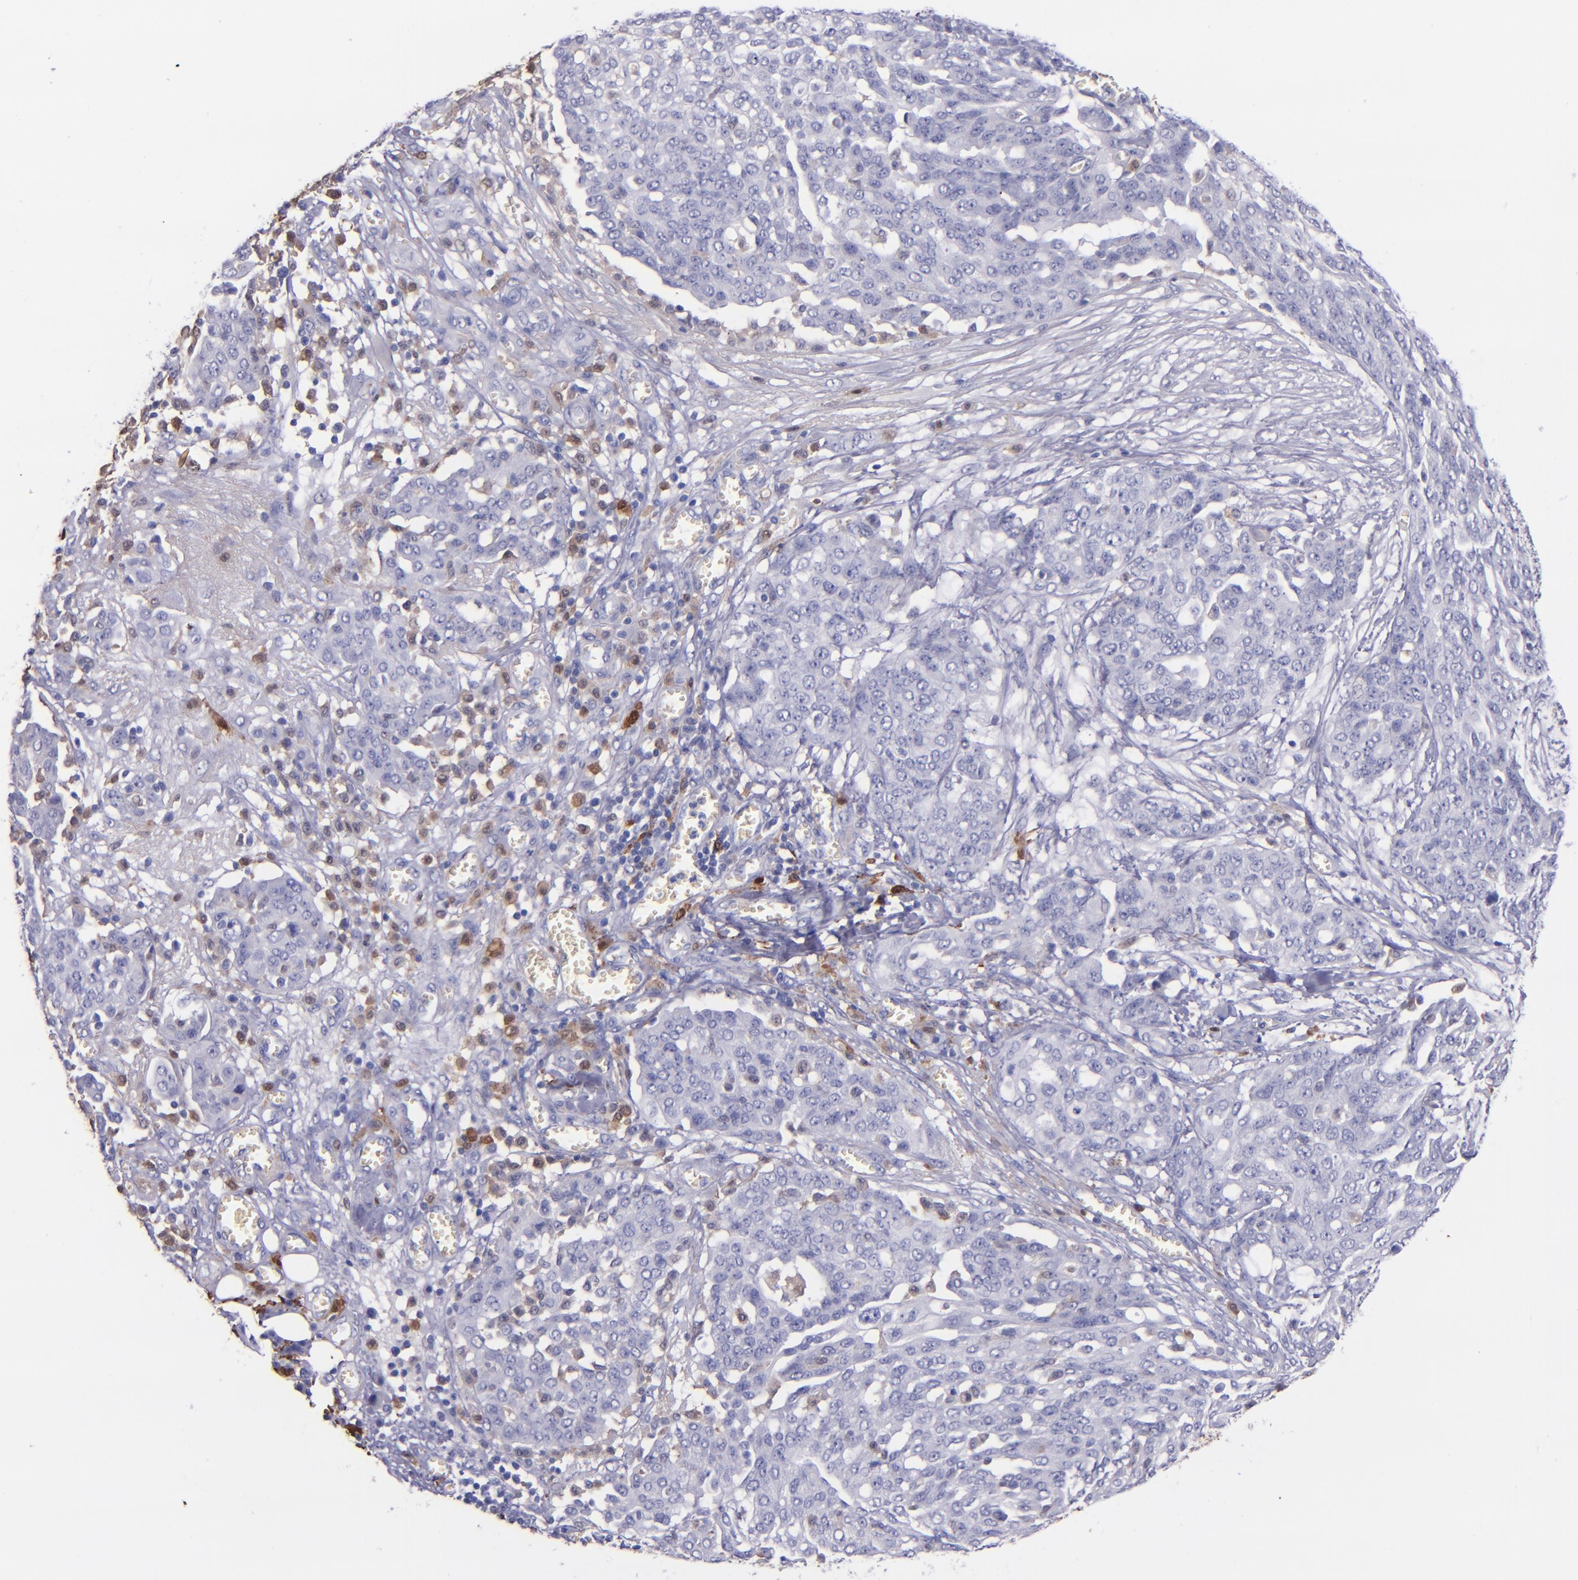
{"staining": {"intensity": "negative", "quantity": "none", "location": "none"}, "tissue": "ovarian cancer", "cell_type": "Tumor cells", "image_type": "cancer", "snomed": [{"axis": "morphology", "description": "Cystadenocarcinoma, serous, NOS"}, {"axis": "topography", "description": "Soft tissue"}, {"axis": "topography", "description": "Ovary"}], "caption": "An image of human serous cystadenocarcinoma (ovarian) is negative for staining in tumor cells.", "gene": "F13A1", "patient": {"sex": "female", "age": 57}}